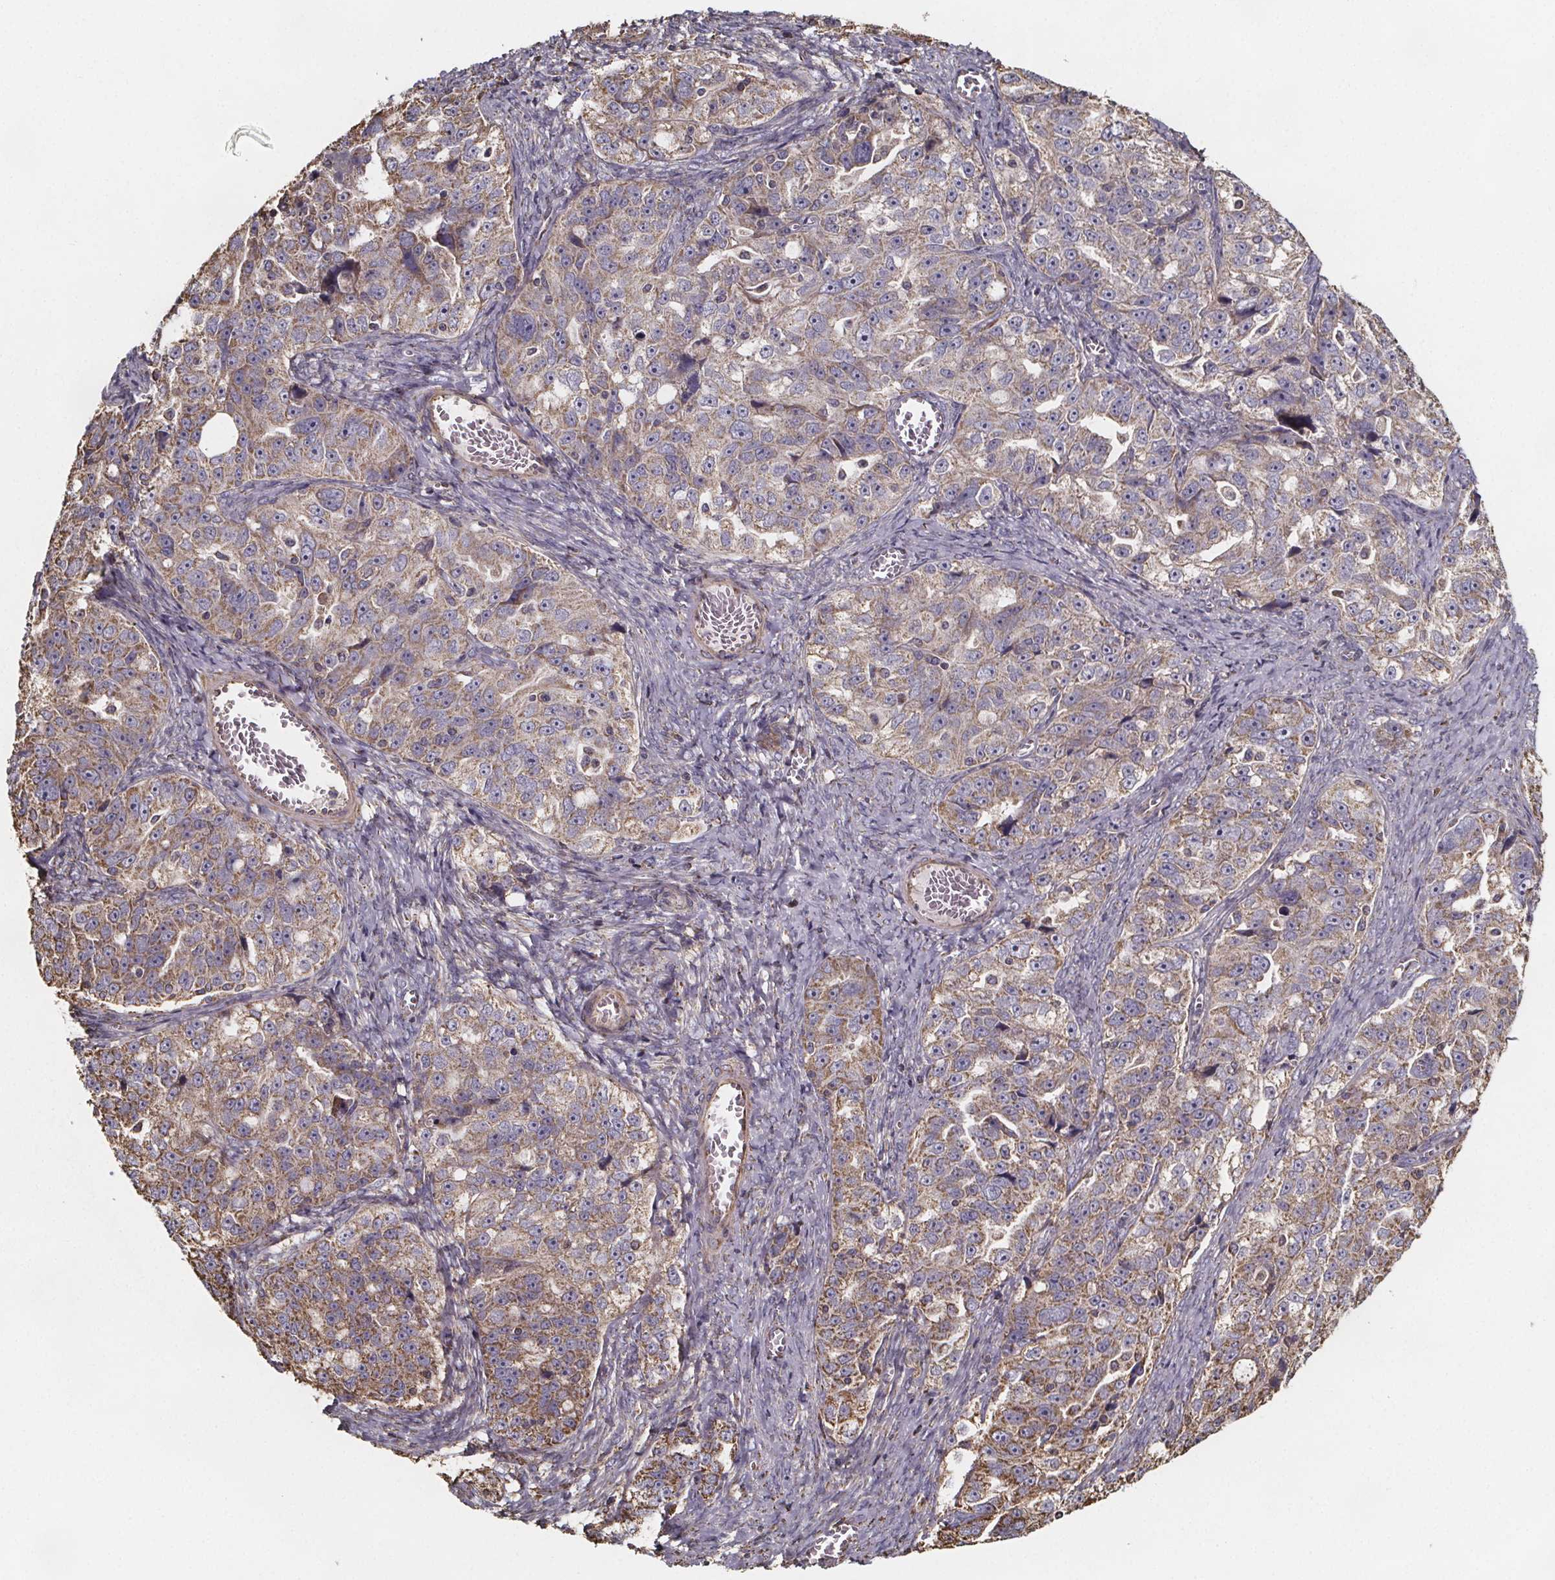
{"staining": {"intensity": "moderate", "quantity": ">75%", "location": "cytoplasmic/membranous"}, "tissue": "ovarian cancer", "cell_type": "Tumor cells", "image_type": "cancer", "snomed": [{"axis": "morphology", "description": "Cystadenocarcinoma, serous, NOS"}, {"axis": "topography", "description": "Ovary"}], "caption": "The immunohistochemical stain labels moderate cytoplasmic/membranous staining in tumor cells of ovarian cancer (serous cystadenocarcinoma) tissue.", "gene": "SLC35D2", "patient": {"sex": "female", "age": 51}}